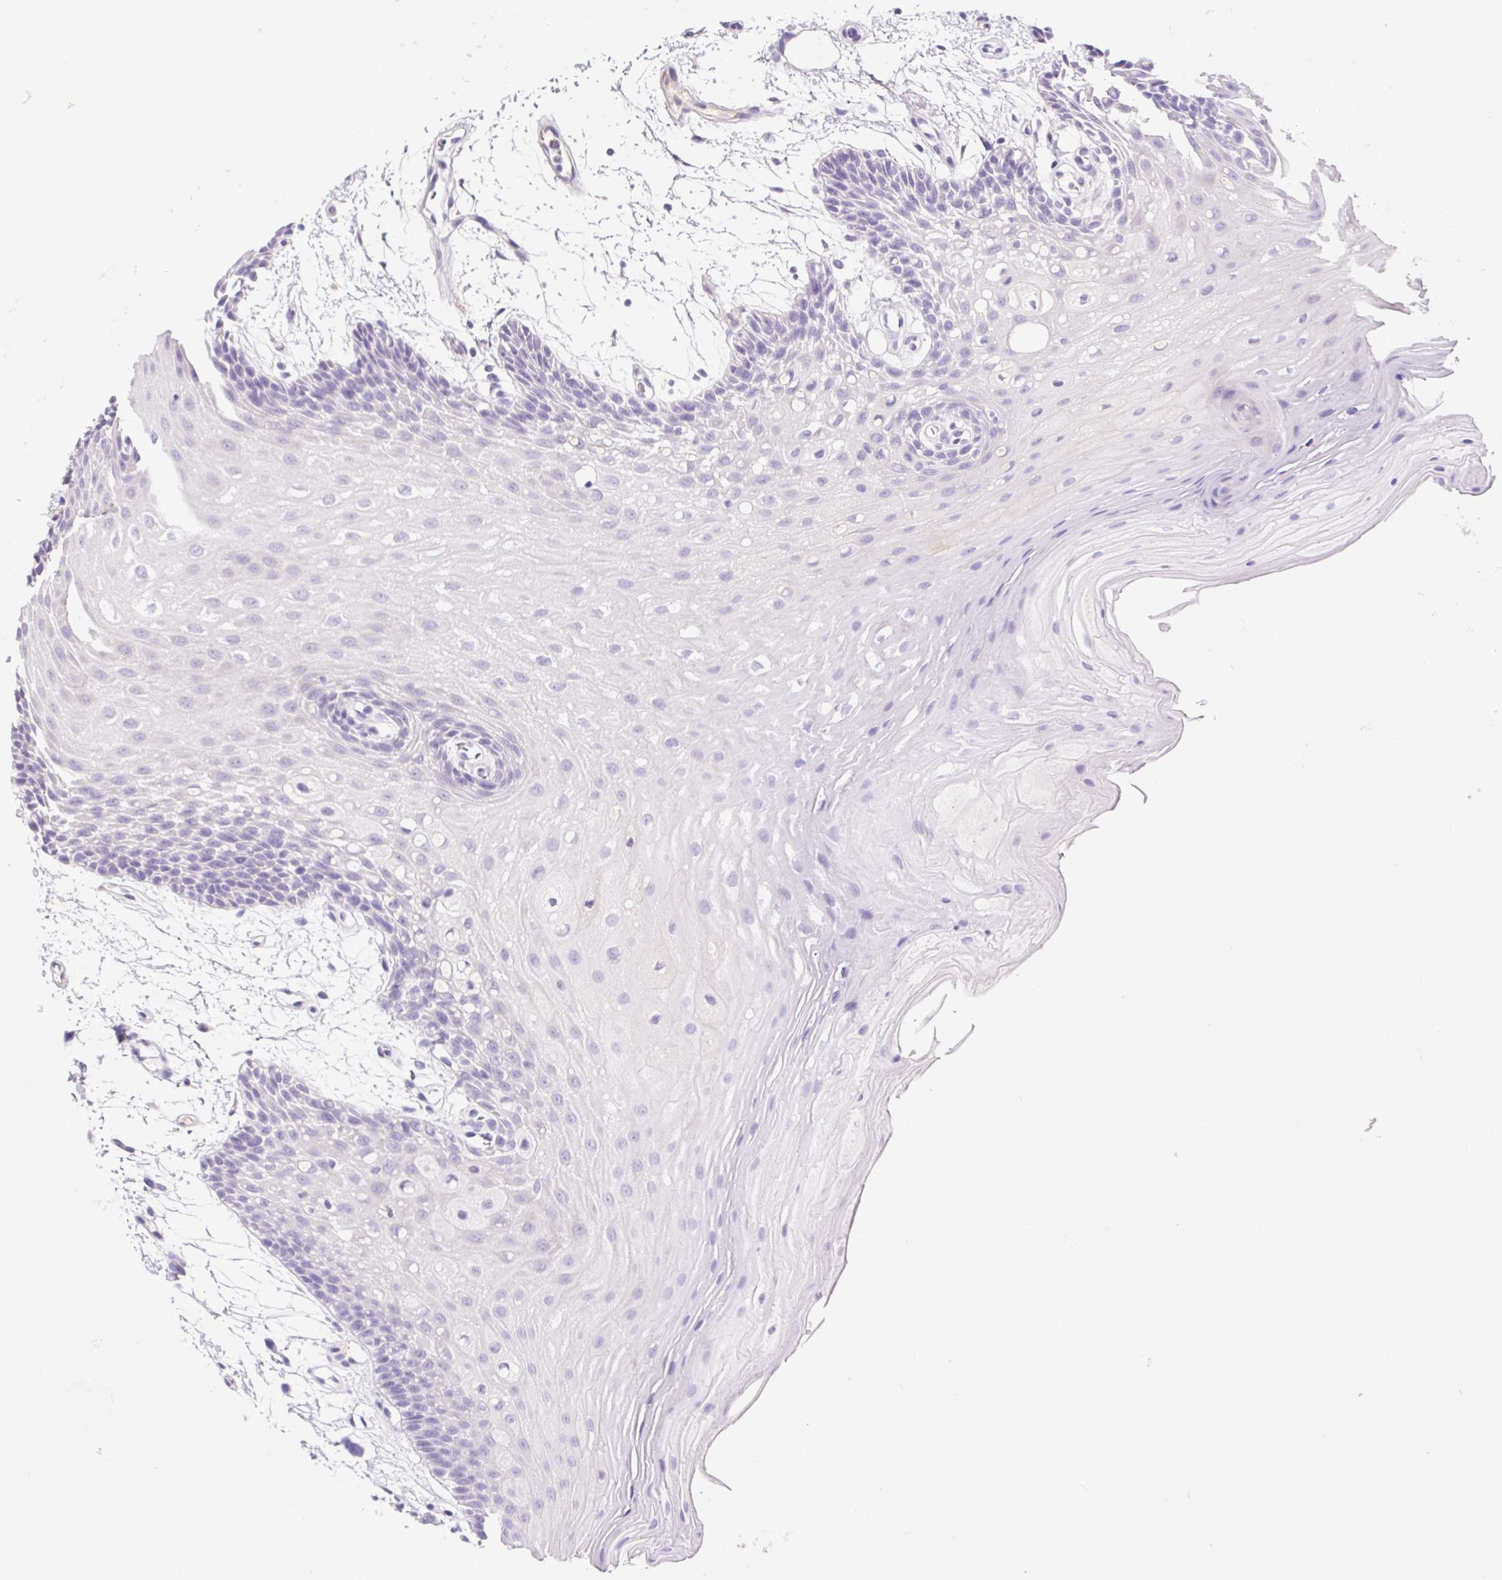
{"staining": {"intensity": "negative", "quantity": "none", "location": "none"}, "tissue": "oral mucosa", "cell_type": "Squamous epithelial cells", "image_type": "normal", "snomed": [{"axis": "morphology", "description": "Normal tissue, NOS"}, {"axis": "morphology", "description": "Squamous cell carcinoma, NOS"}, {"axis": "topography", "description": "Oral tissue"}, {"axis": "topography", "description": "Tounge, NOS"}, {"axis": "topography", "description": "Head-Neck"}], "caption": "This is an immunohistochemistry (IHC) photomicrograph of unremarkable oral mucosa. There is no expression in squamous epithelial cells.", "gene": "GRM2", "patient": {"sex": "male", "age": 62}}